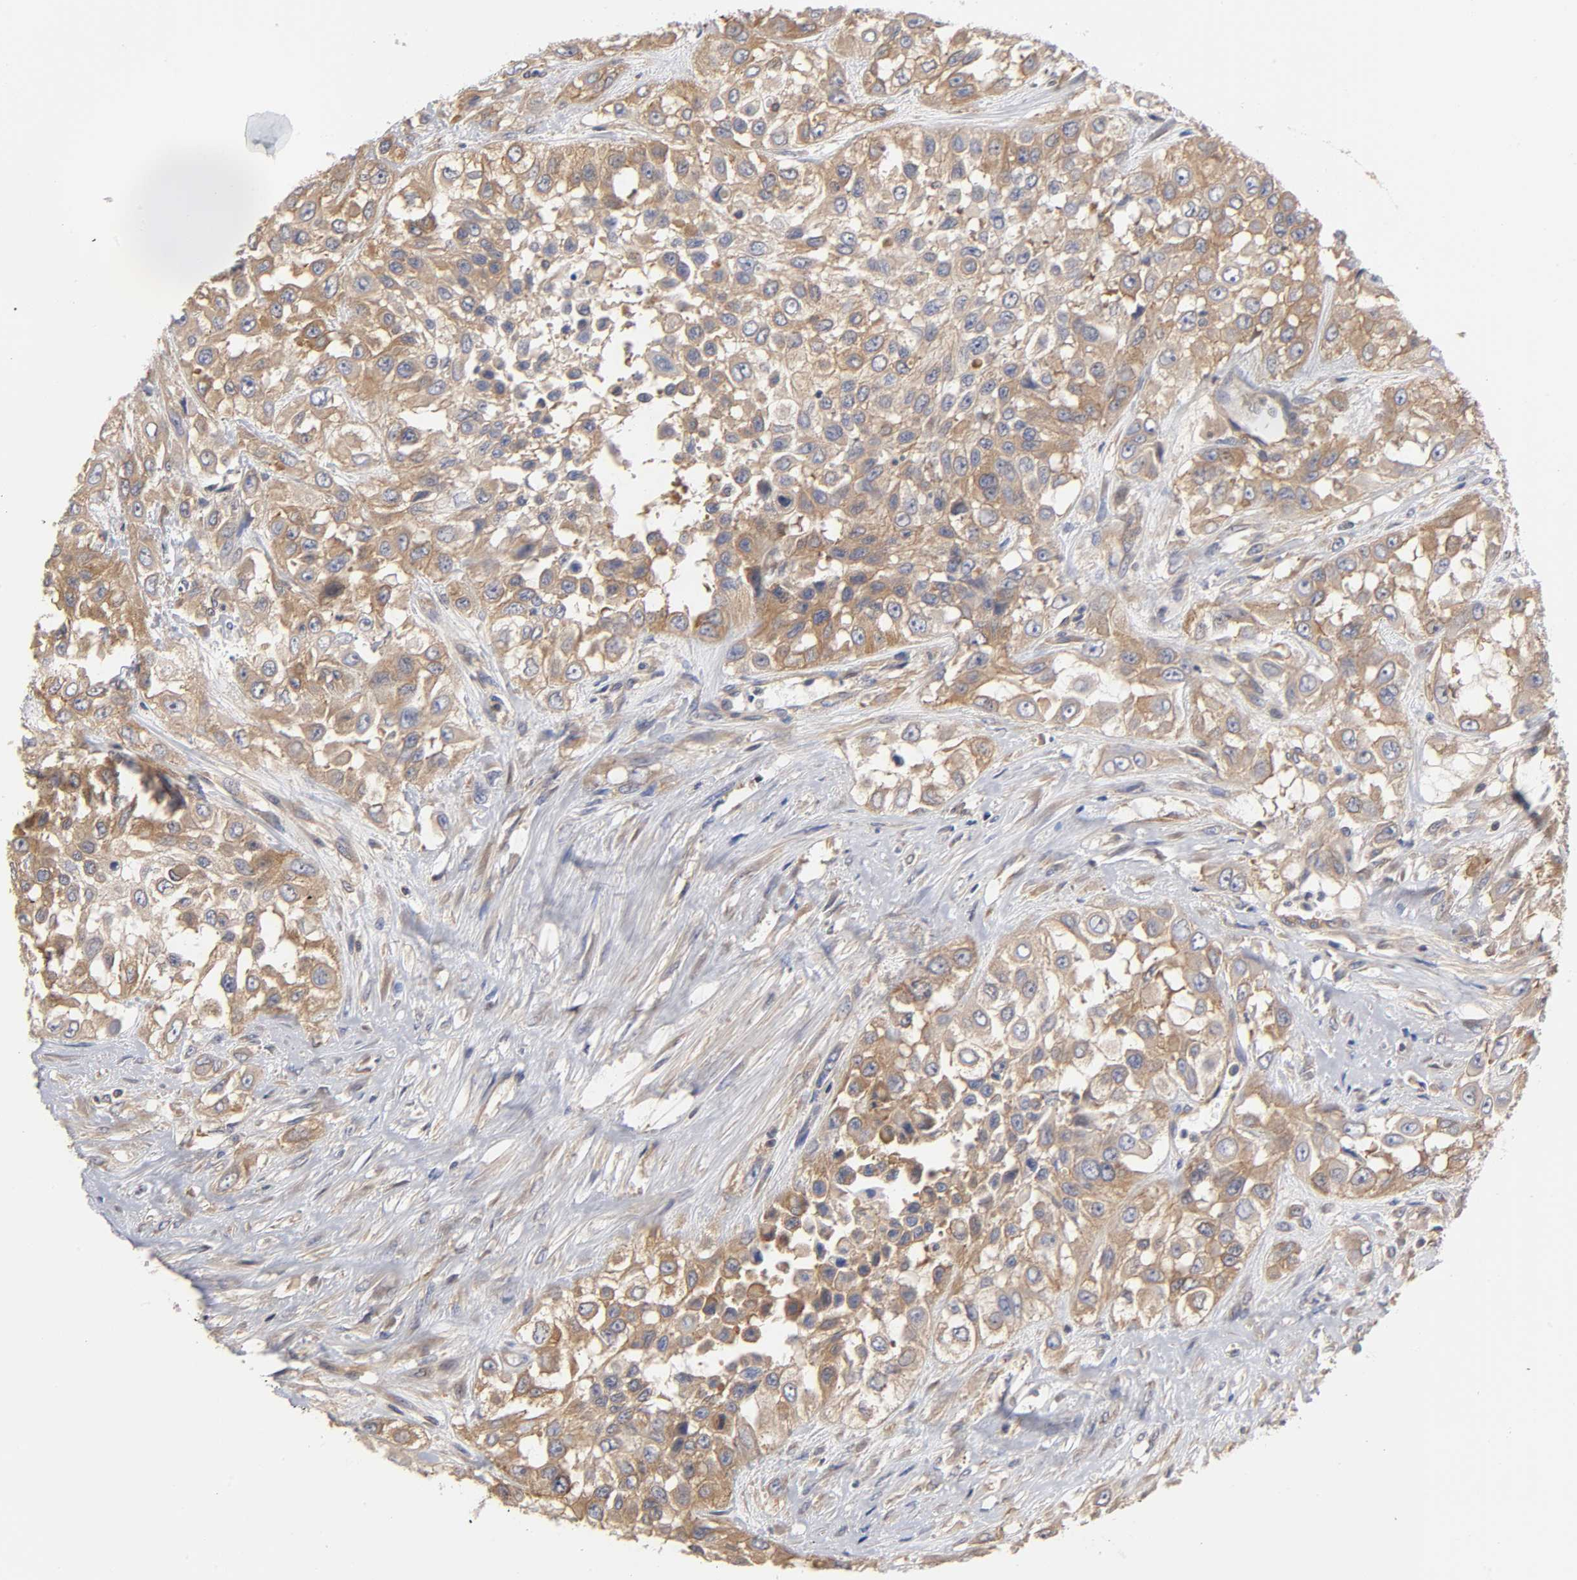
{"staining": {"intensity": "weak", "quantity": ">75%", "location": "cytoplasmic/membranous"}, "tissue": "urothelial cancer", "cell_type": "Tumor cells", "image_type": "cancer", "snomed": [{"axis": "morphology", "description": "Urothelial carcinoma, High grade"}, {"axis": "topography", "description": "Urinary bladder"}], "caption": "Immunohistochemistry (DAB) staining of human urothelial carcinoma (high-grade) shows weak cytoplasmic/membranous protein staining in about >75% of tumor cells.", "gene": "STRN3", "patient": {"sex": "male", "age": 57}}